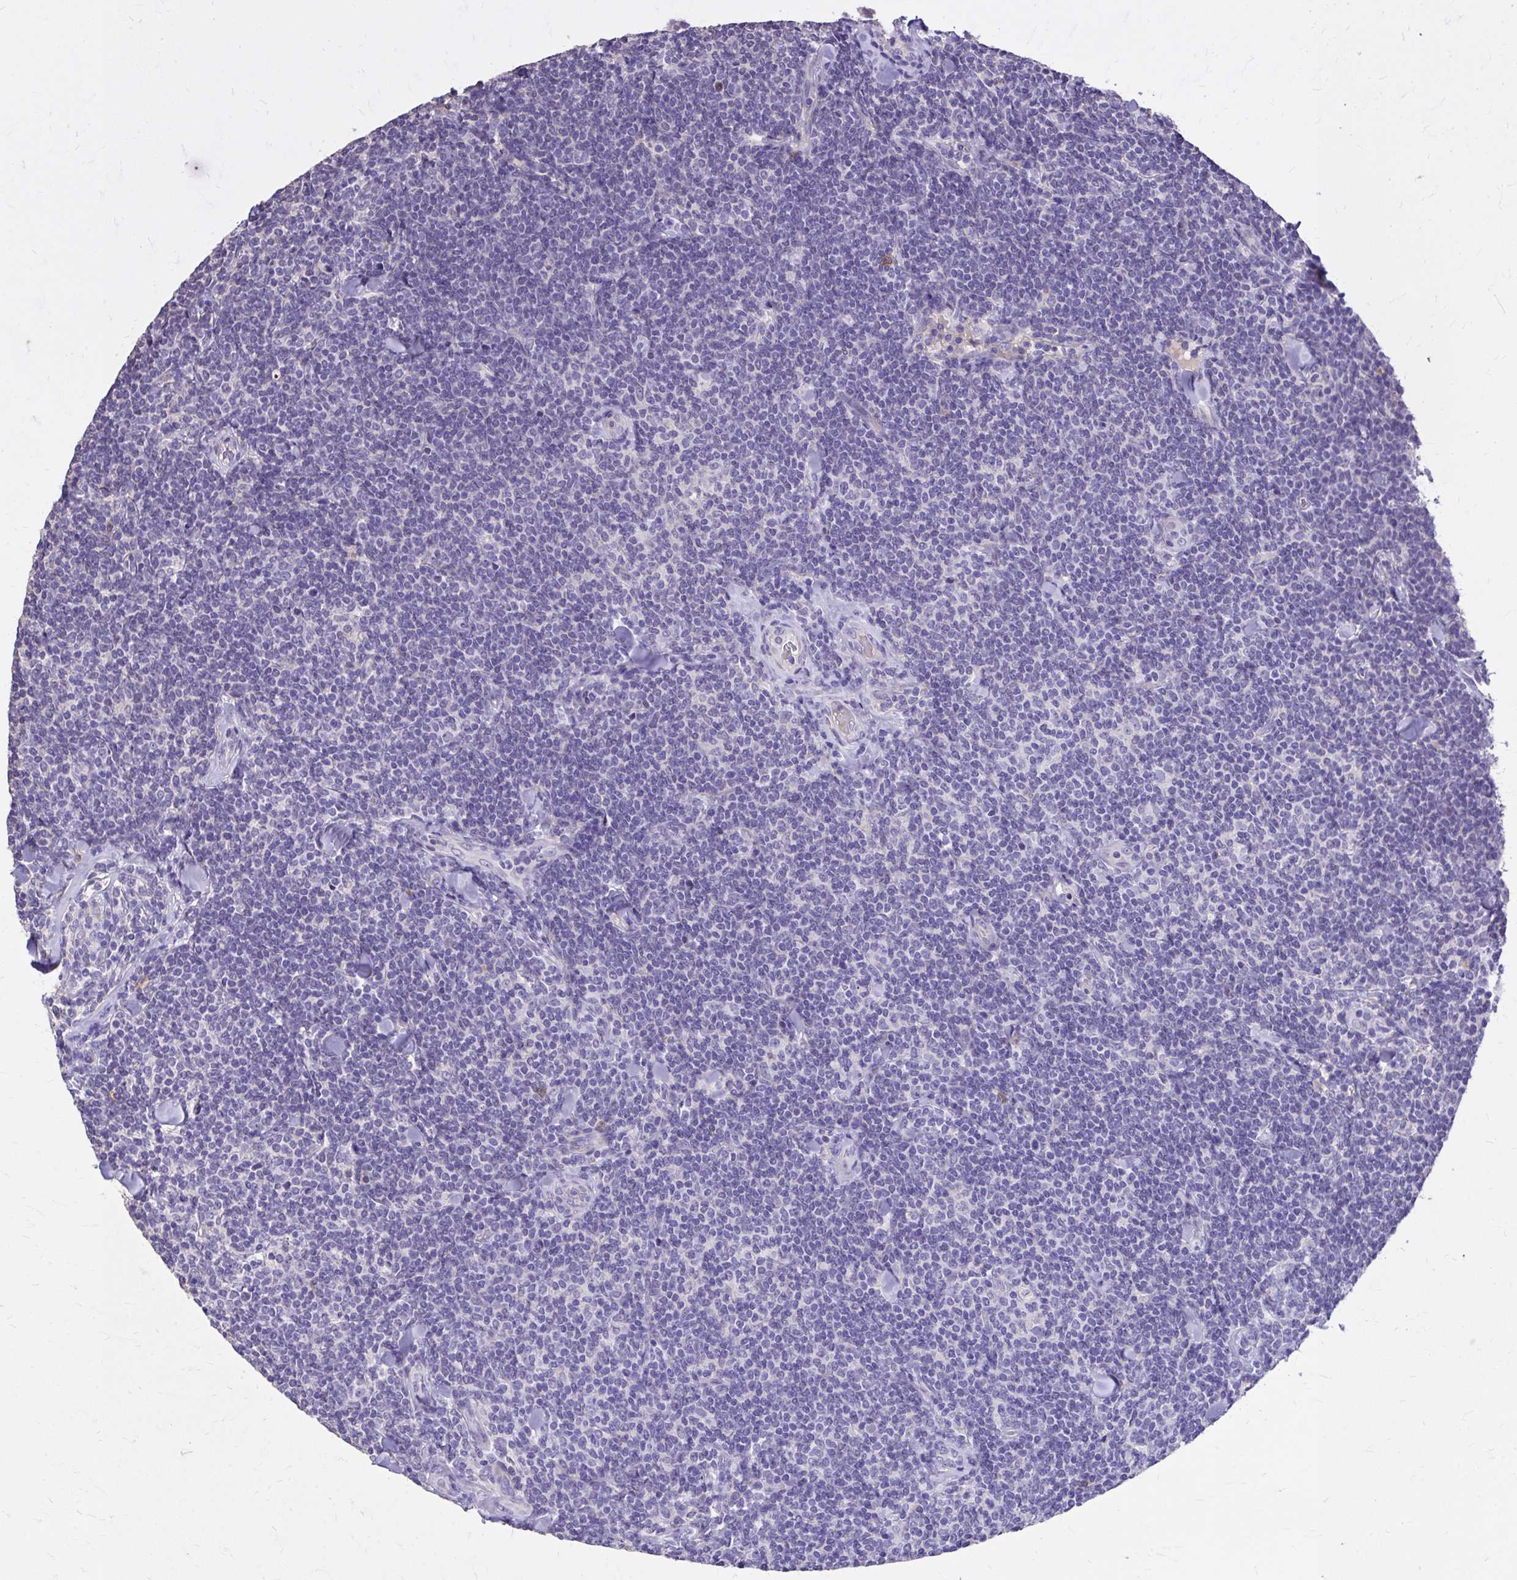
{"staining": {"intensity": "negative", "quantity": "none", "location": "none"}, "tissue": "lymphoma", "cell_type": "Tumor cells", "image_type": "cancer", "snomed": [{"axis": "morphology", "description": "Malignant lymphoma, non-Hodgkin's type, Low grade"}, {"axis": "topography", "description": "Lymph node"}], "caption": "This is a photomicrograph of immunohistochemistry (IHC) staining of lymphoma, which shows no positivity in tumor cells.", "gene": "EPB41L1", "patient": {"sex": "female", "age": 56}}